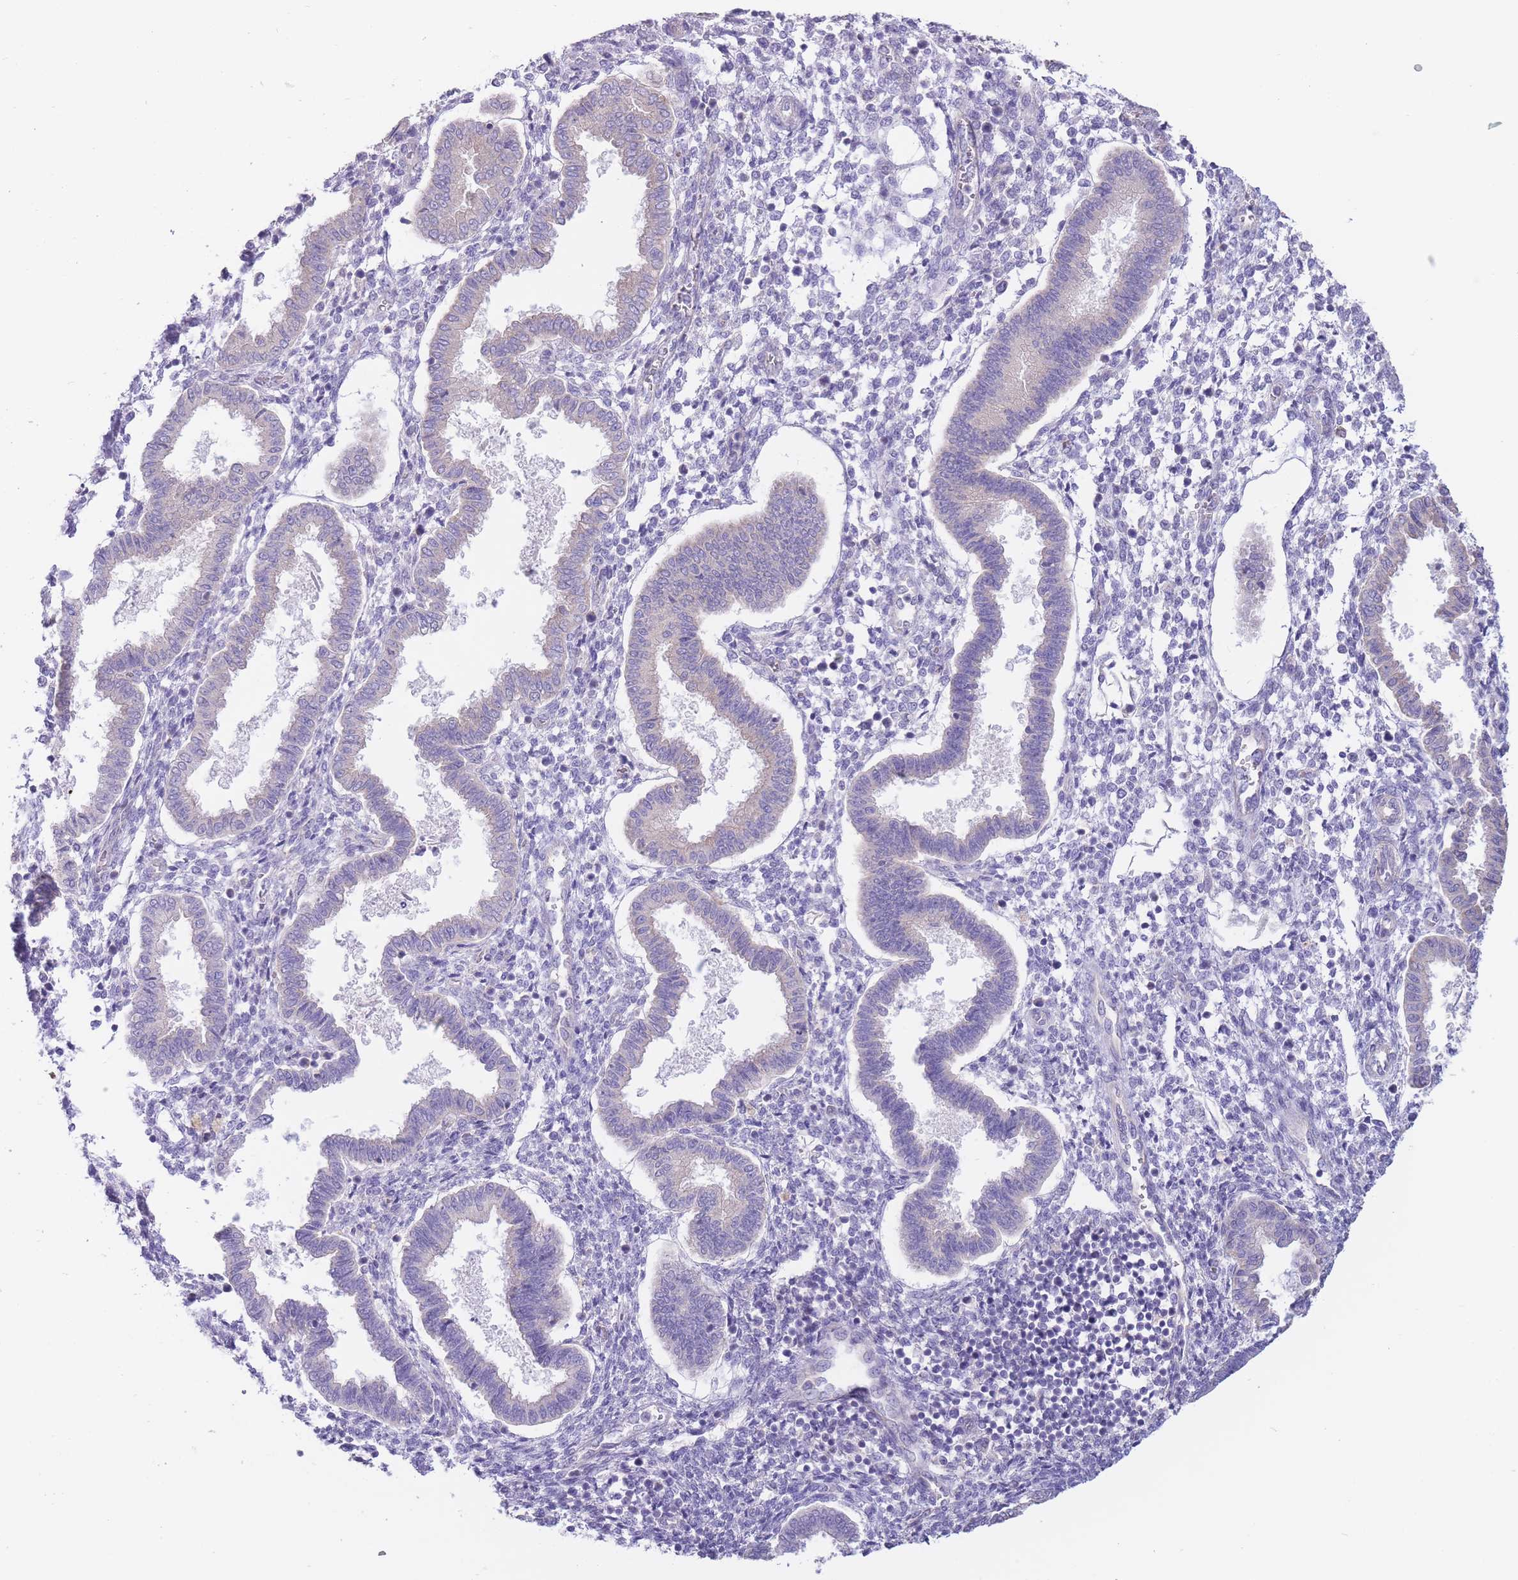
{"staining": {"intensity": "negative", "quantity": "none", "location": "none"}, "tissue": "endometrium", "cell_type": "Cells in endometrial stroma", "image_type": "normal", "snomed": [{"axis": "morphology", "description": "Normal tissue, NOS"}, {"axis": "topography", "description": "Endometrium"}], "caption": "Cells in endometrial stroma show no significant positivity in benign endometrium. (DAB (3,3'-diaminobenzidine) IHC visualized using brightfield microscopy, high magnification).", "gene": "ALS2CL", "patient": {"sex": "female", "age": 24}}